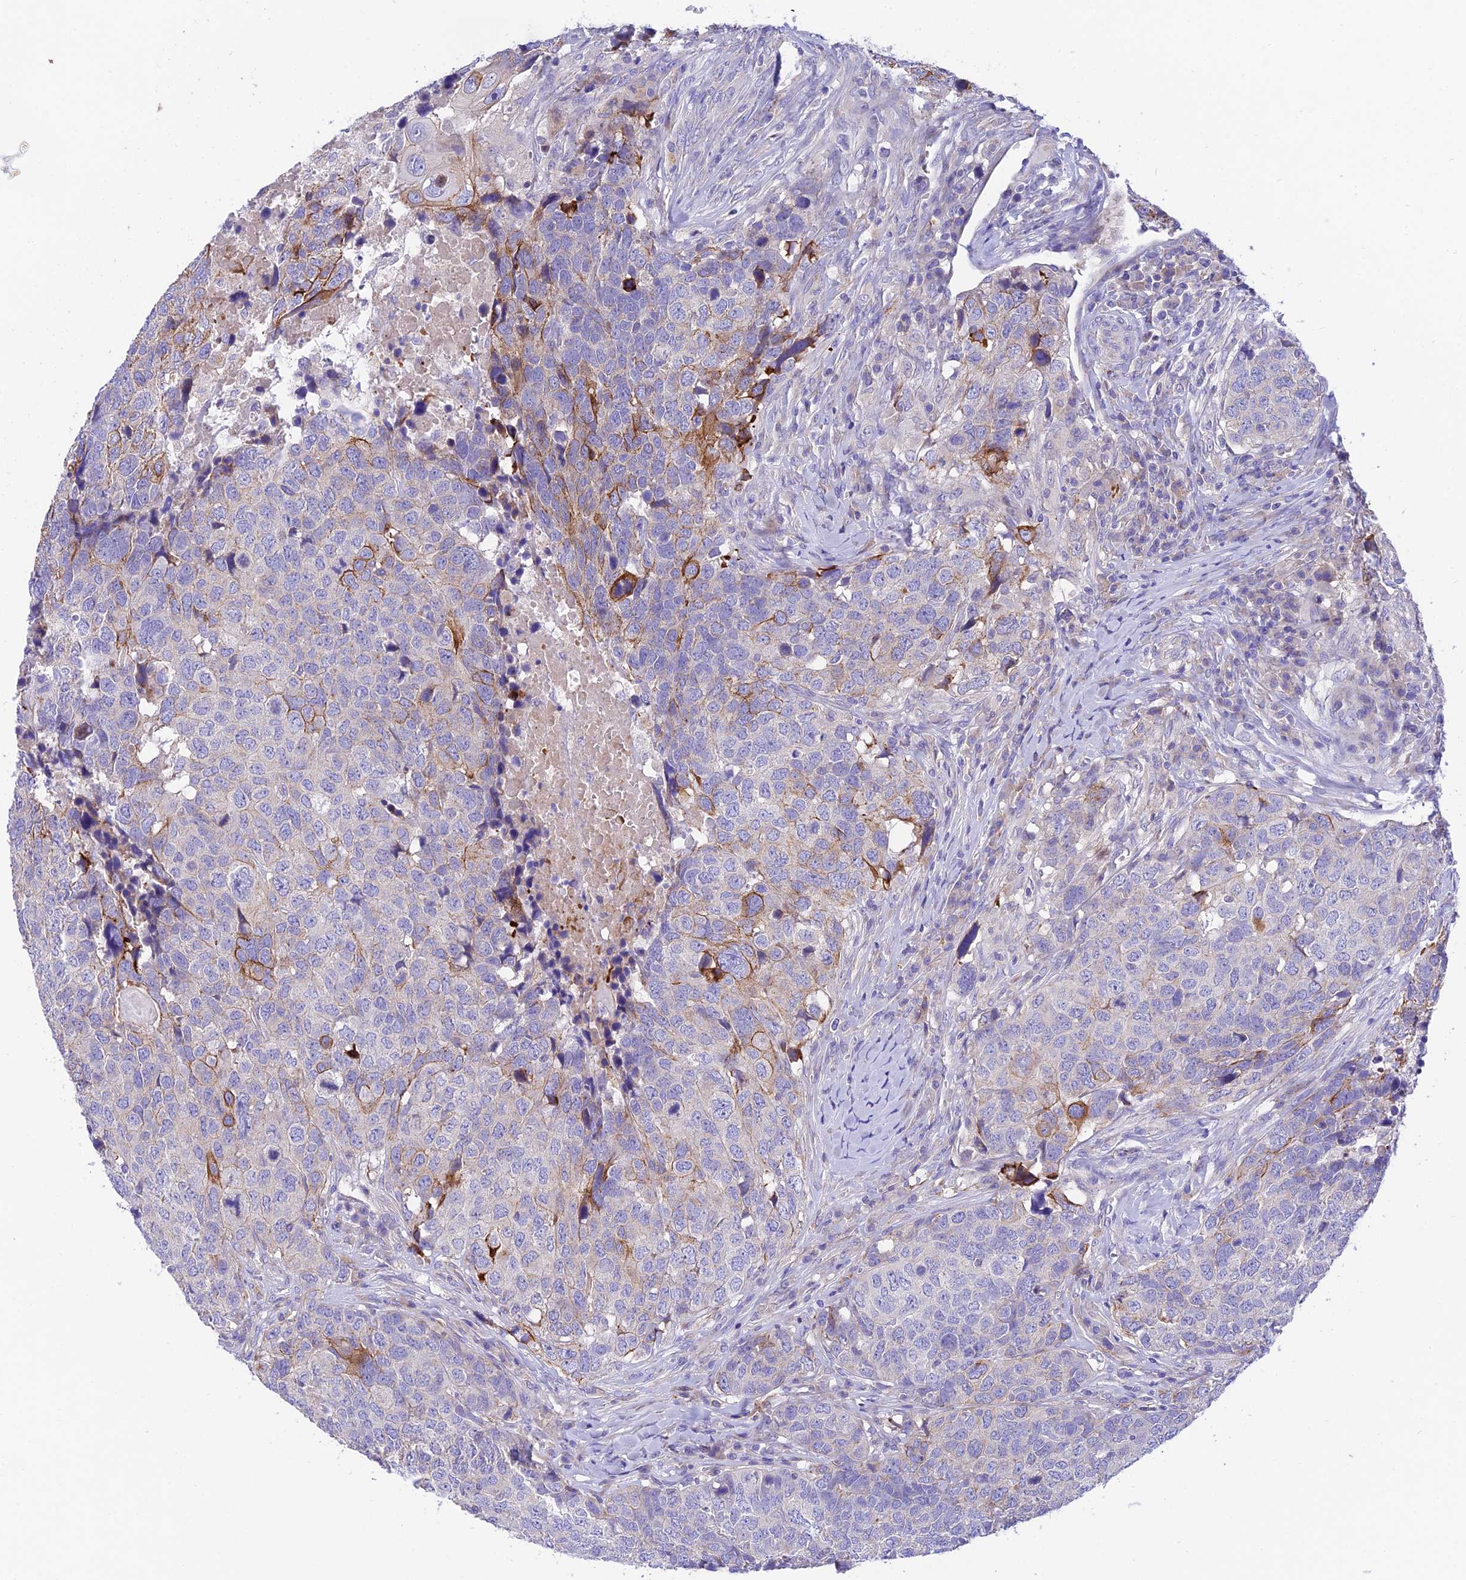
{"staining": {"intensity": "moderate", "quantity": "<25%", "location": "cytoplasmic/membranous"}, "tissue": "head and neck cancer", "cell_type": "Tumor cells", "image_type": "cancer", "snomed": [{"axis": "morphology", "description": "Squamous cell carcinoma, NOS"}, {"axis": "topography", "description": "Head-Neck"}], "caption": "There is low levels of moderate cytoplasmic/membranous positivity in tumor cells of head and neck squamous cell carcinoma, as demonstrated by immunohistochemical staining (brown color).", "gene": "CCDC157", "patient": {"sex": "male", "age": 66}}